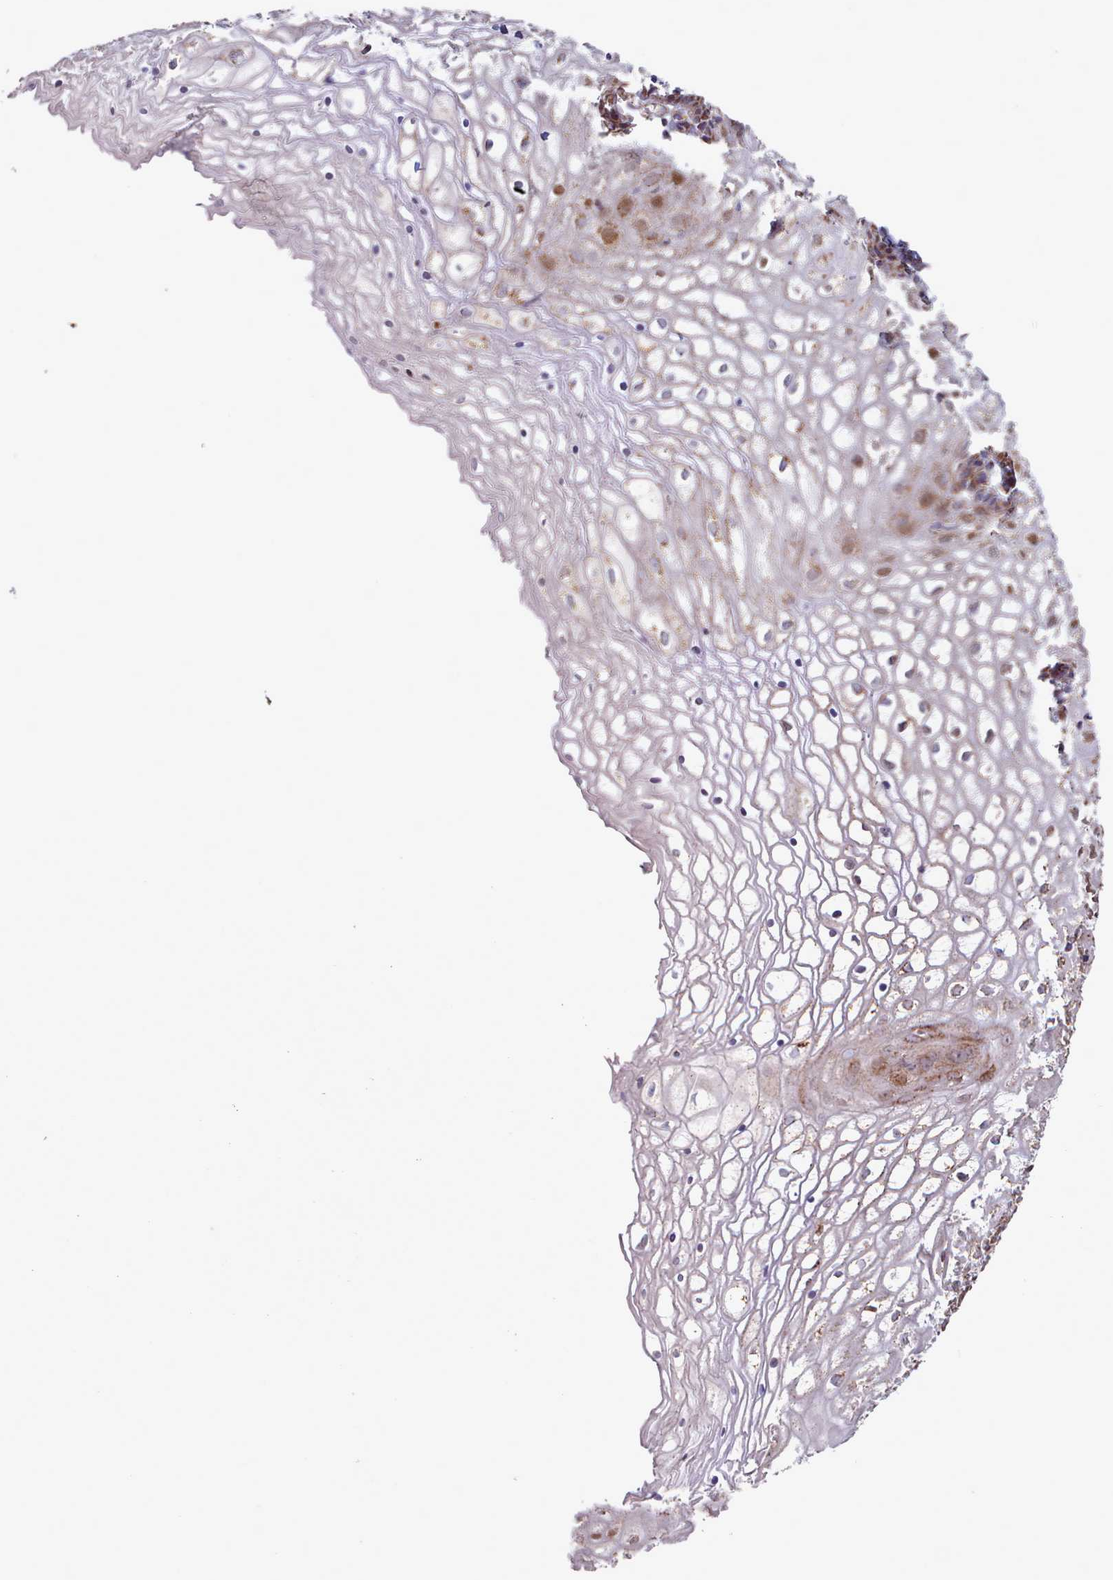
{"staining": {"intensity": "moderate", "quantity": "25%-75%", "location": "cytoplasmic/membranous"}, "tissue": "vagina", "cell_type": "Squamous epithelial cells", "image_type": "normal", "snomed": [{"axis": "morphology", "description": "Normal tissue, NOS"}, {"axis": "topography", "description": "Vagina"}], "caption": "Protein expression analysis of normal human vagina reveals moderate cytoplasmic/membranous positivity in about 25%-75% of squamous epithelial cells.", "gene": "HSDL2", "patient": {"sex": "female", "age": 34}}